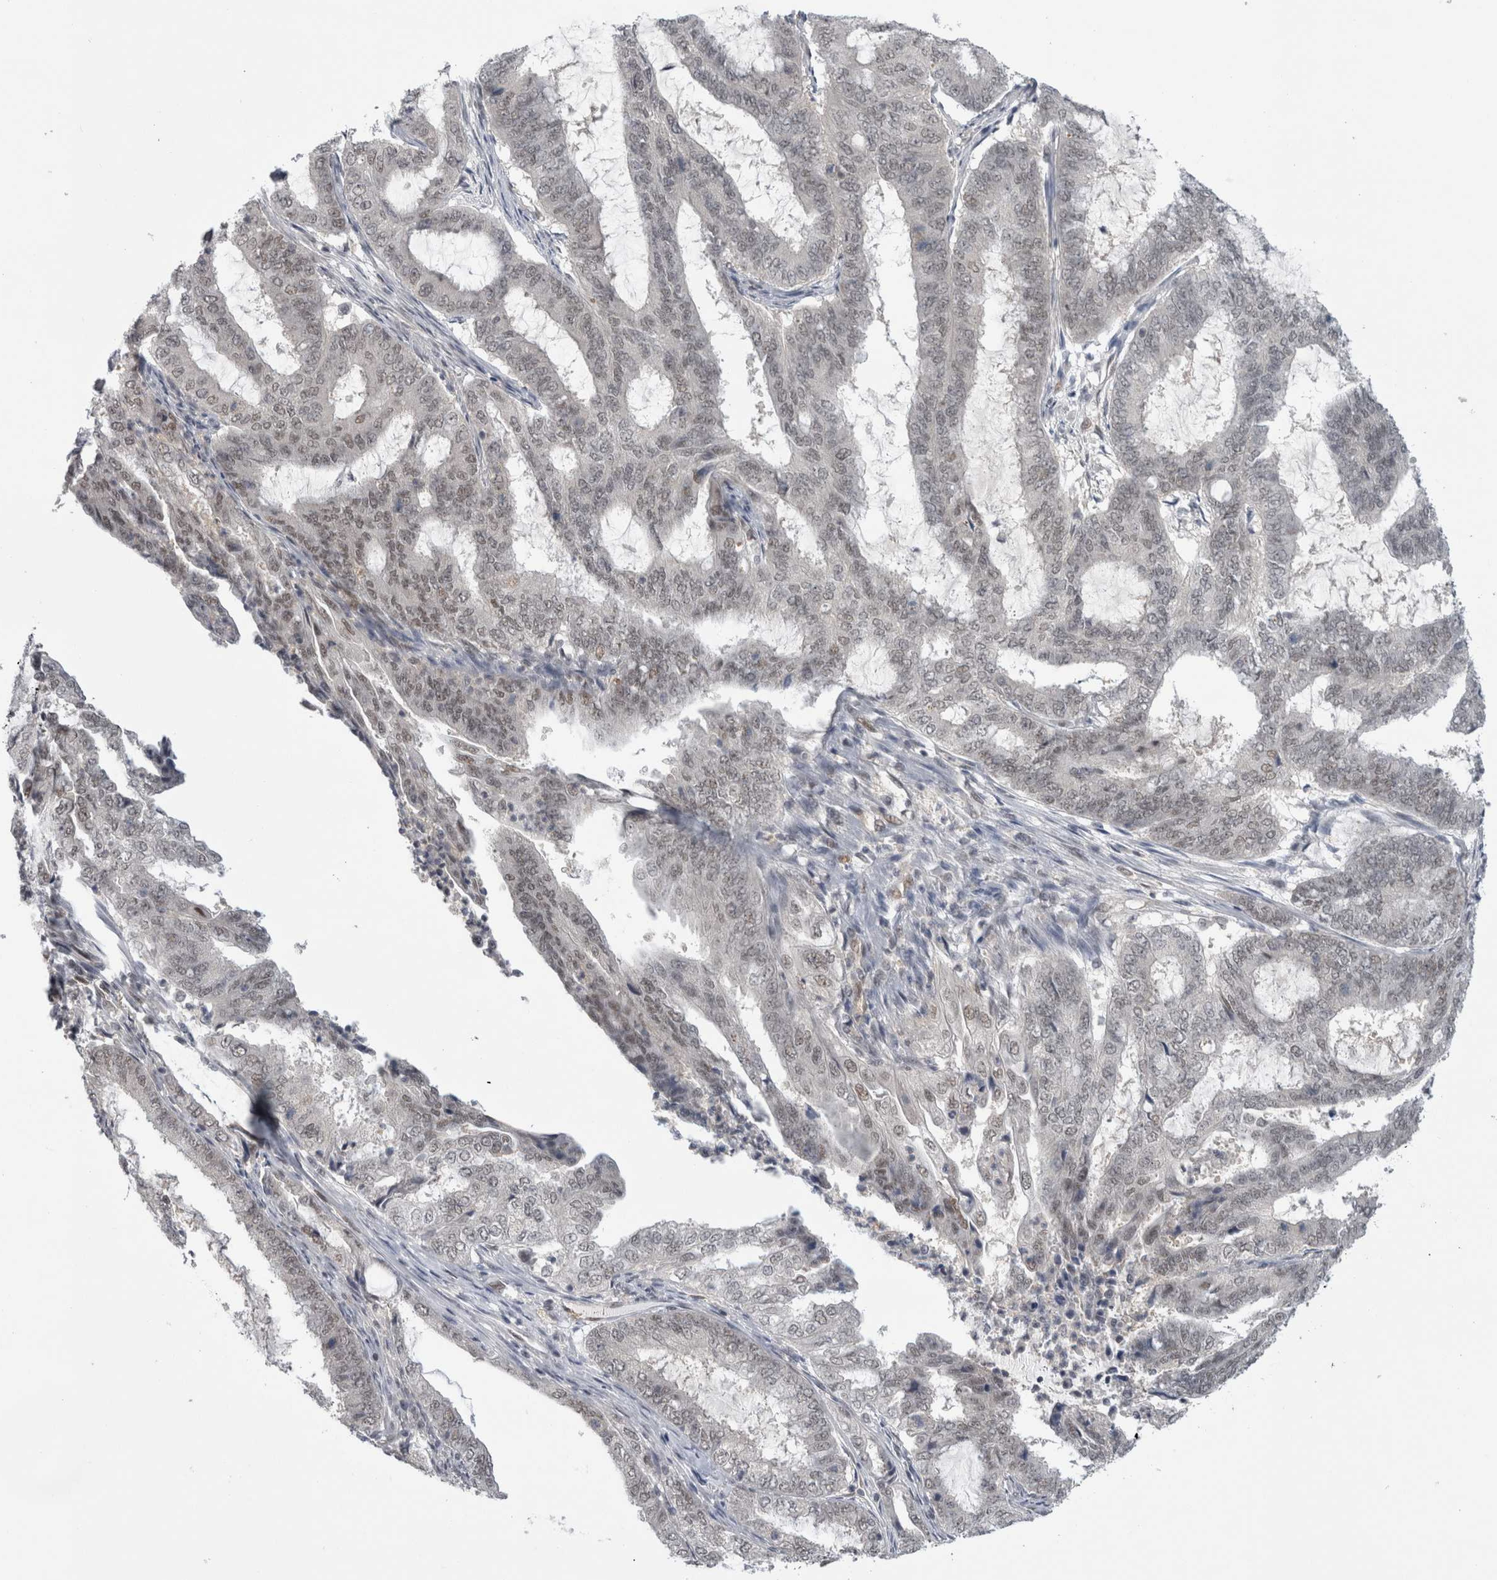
{"staining": {"intensity": "negative", "quantity": "none", "location": "none"}, "tissue": "endometrial cancer", "cell_type": "Tumor cells", "image_type": "cancer", "snomed": [{"axis": "morphology", "description": "Adenocarcinoma, NOS"}, {"axis": "topography", "description": "Endometrium"}], "caption": "A high-resolution micrograph shows IHC staining of endometrial cancer (adenocarcinoma), which exhibits no significant expression in tumor cells.", "gene": "PSMB2", "patient": {"sex": "female", "age": 51}}